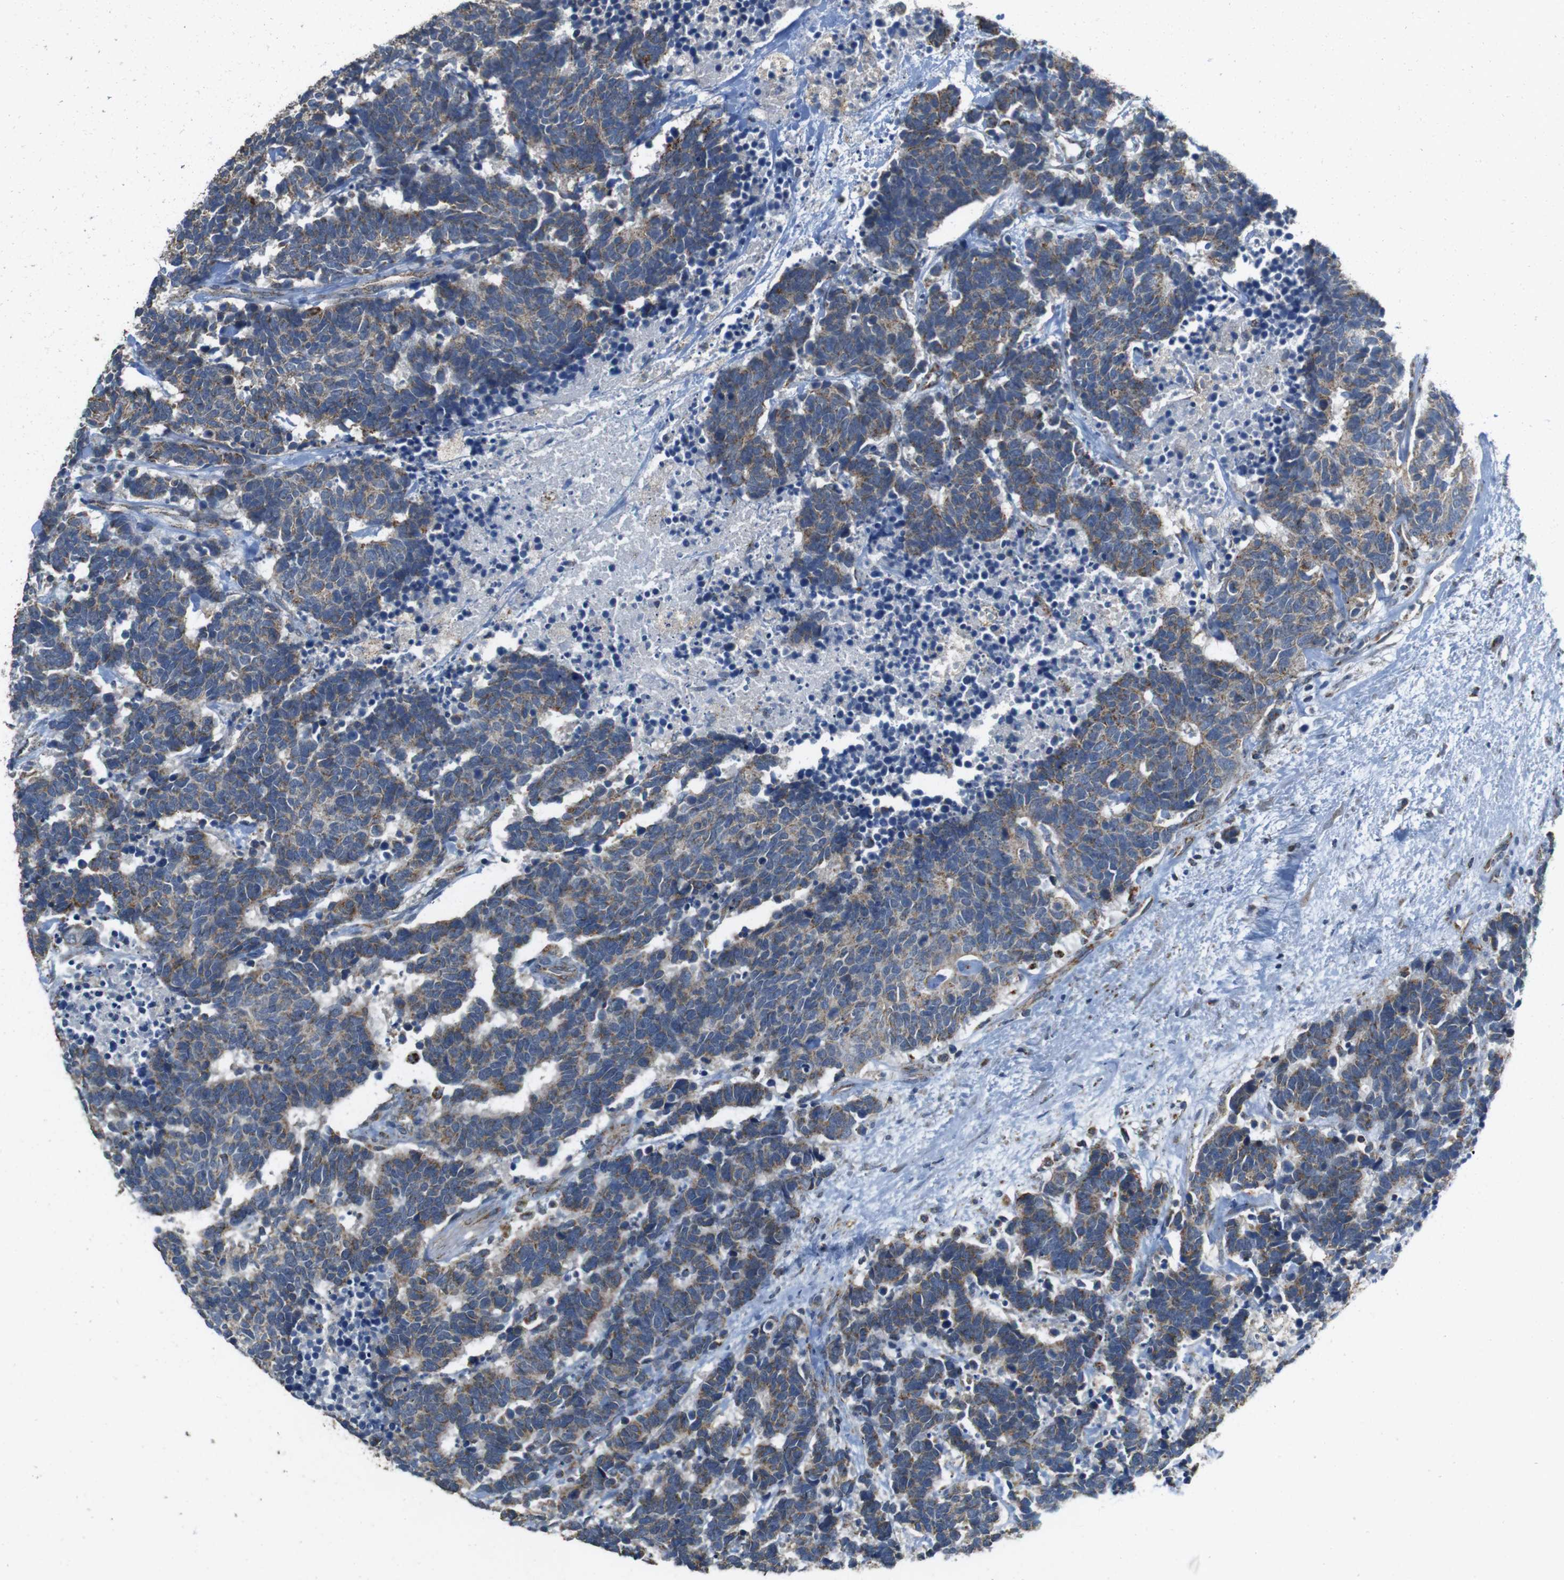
{"staining": {"intensity": "moderate", "quantity": ">75%", "location": "cytoplasmic/membranous"}, "tissue": "carcinoid", "cell_type": "Tumor cells", "image_type": "cancer", "snomed": [{"axis": "morphology", "description": "Carcinoma, NOS"}, {"axis": "morphology", "description": "Carcinoid, malignant, NOS"}, {"axis": "topography", "description": "Urinary bladder"}], "caption": "Protein positivity by IHC displays moderate cytoplasmic/membranous positivity in approximately >75% of tumor cells in carcinoma.", "gene": "CALHM2", "patient": {"sex": "male", "age": 57}}